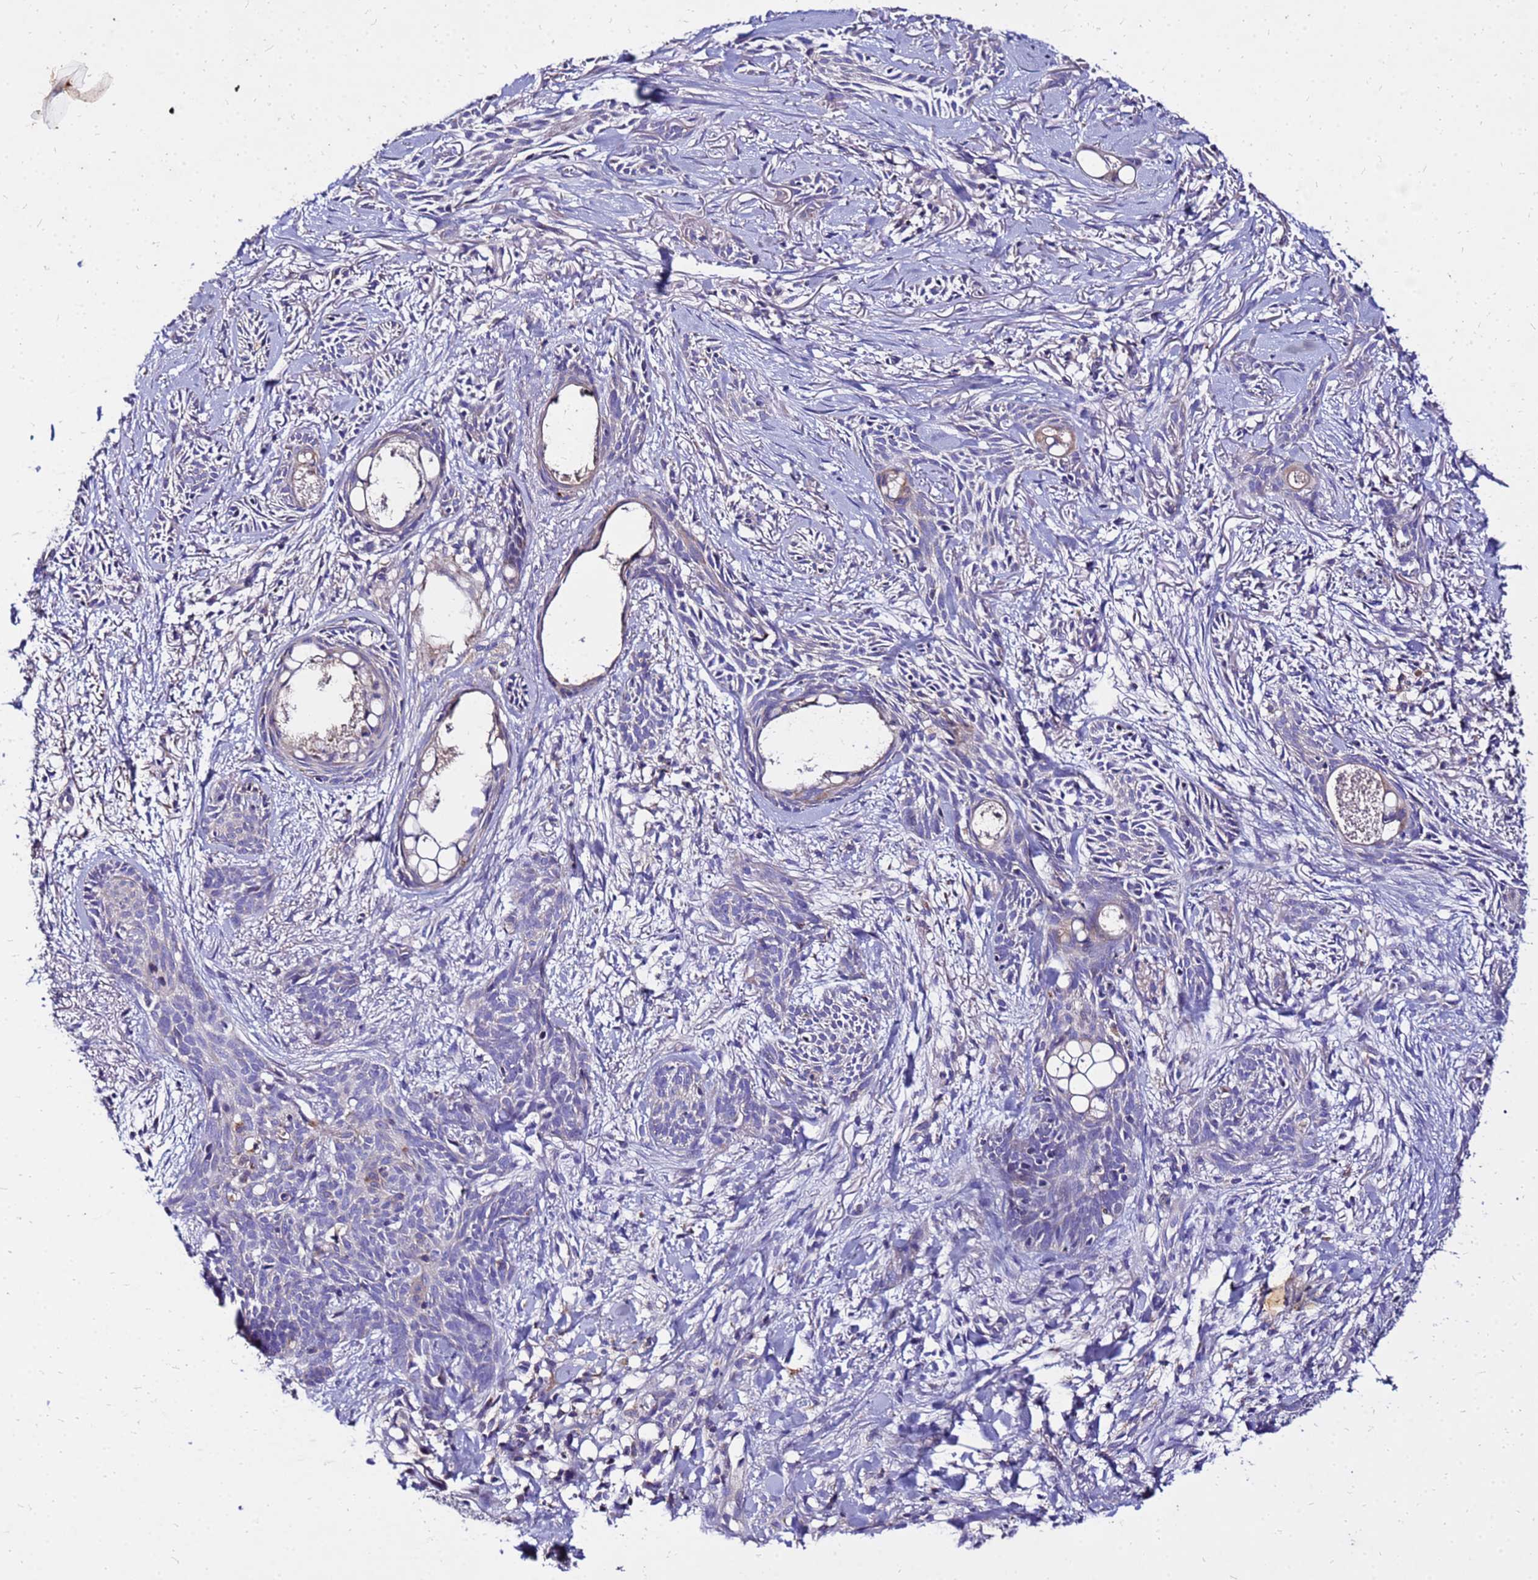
{"staining": {"intensity": "negative", "quantity": "none", "location": "none"}, "tissue": "skin cancer", "cell_type": "Tumor cells", "image_type": "cancer", "snomed": [{"axis": "morphology", "description": "Basal cell carcinoma"}, {"axis": "topography", "description": "Skin"}], "caption": "An image of human basal cell carcinoma (skin) is negative for staining in tumor cells.", "gene": "COX14", "patient": {"sex": "female", "age": 59}}